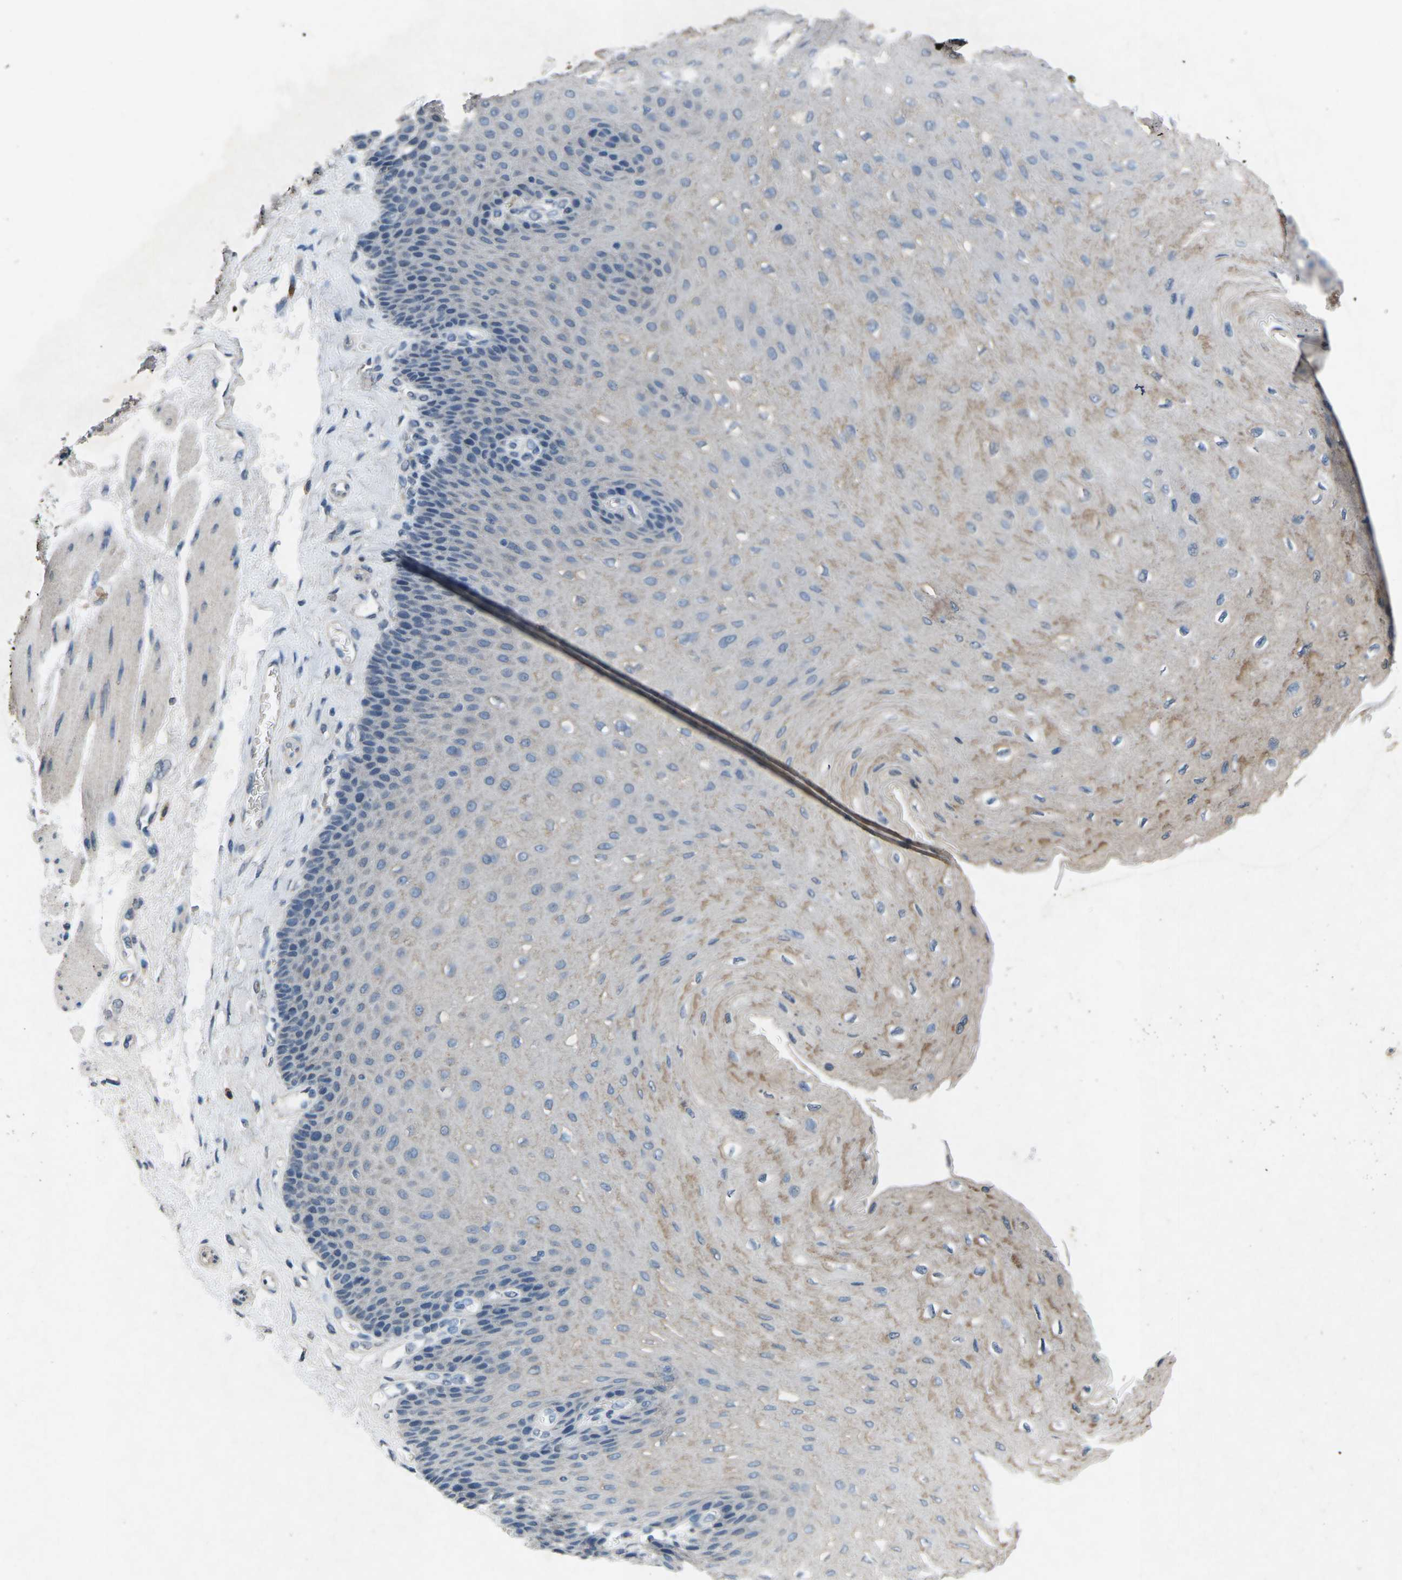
{"staining": {"intensity": "weak", "quantity": "25%-75%", "location": "cytoplasmic/membranous"}, "tissue": "esophagus", "cell_type": "Squamous epithelial cells", "image_type": "normal", "snomed": [{"axis": "morphology", "description": "Normal tissue, NOS"}, {"axis": "topography", "description": "Esophagus"}], "caption": "Weak cytoplasmic/membranous positivity is identified in approximately 25%-75% of squamous epithelial cells in normal esophagus. (brown staining indicates protein expression, while blue staining denotes nuclei).", "gene": "PLG", "patient": {"sex": "female", "age": 72}}